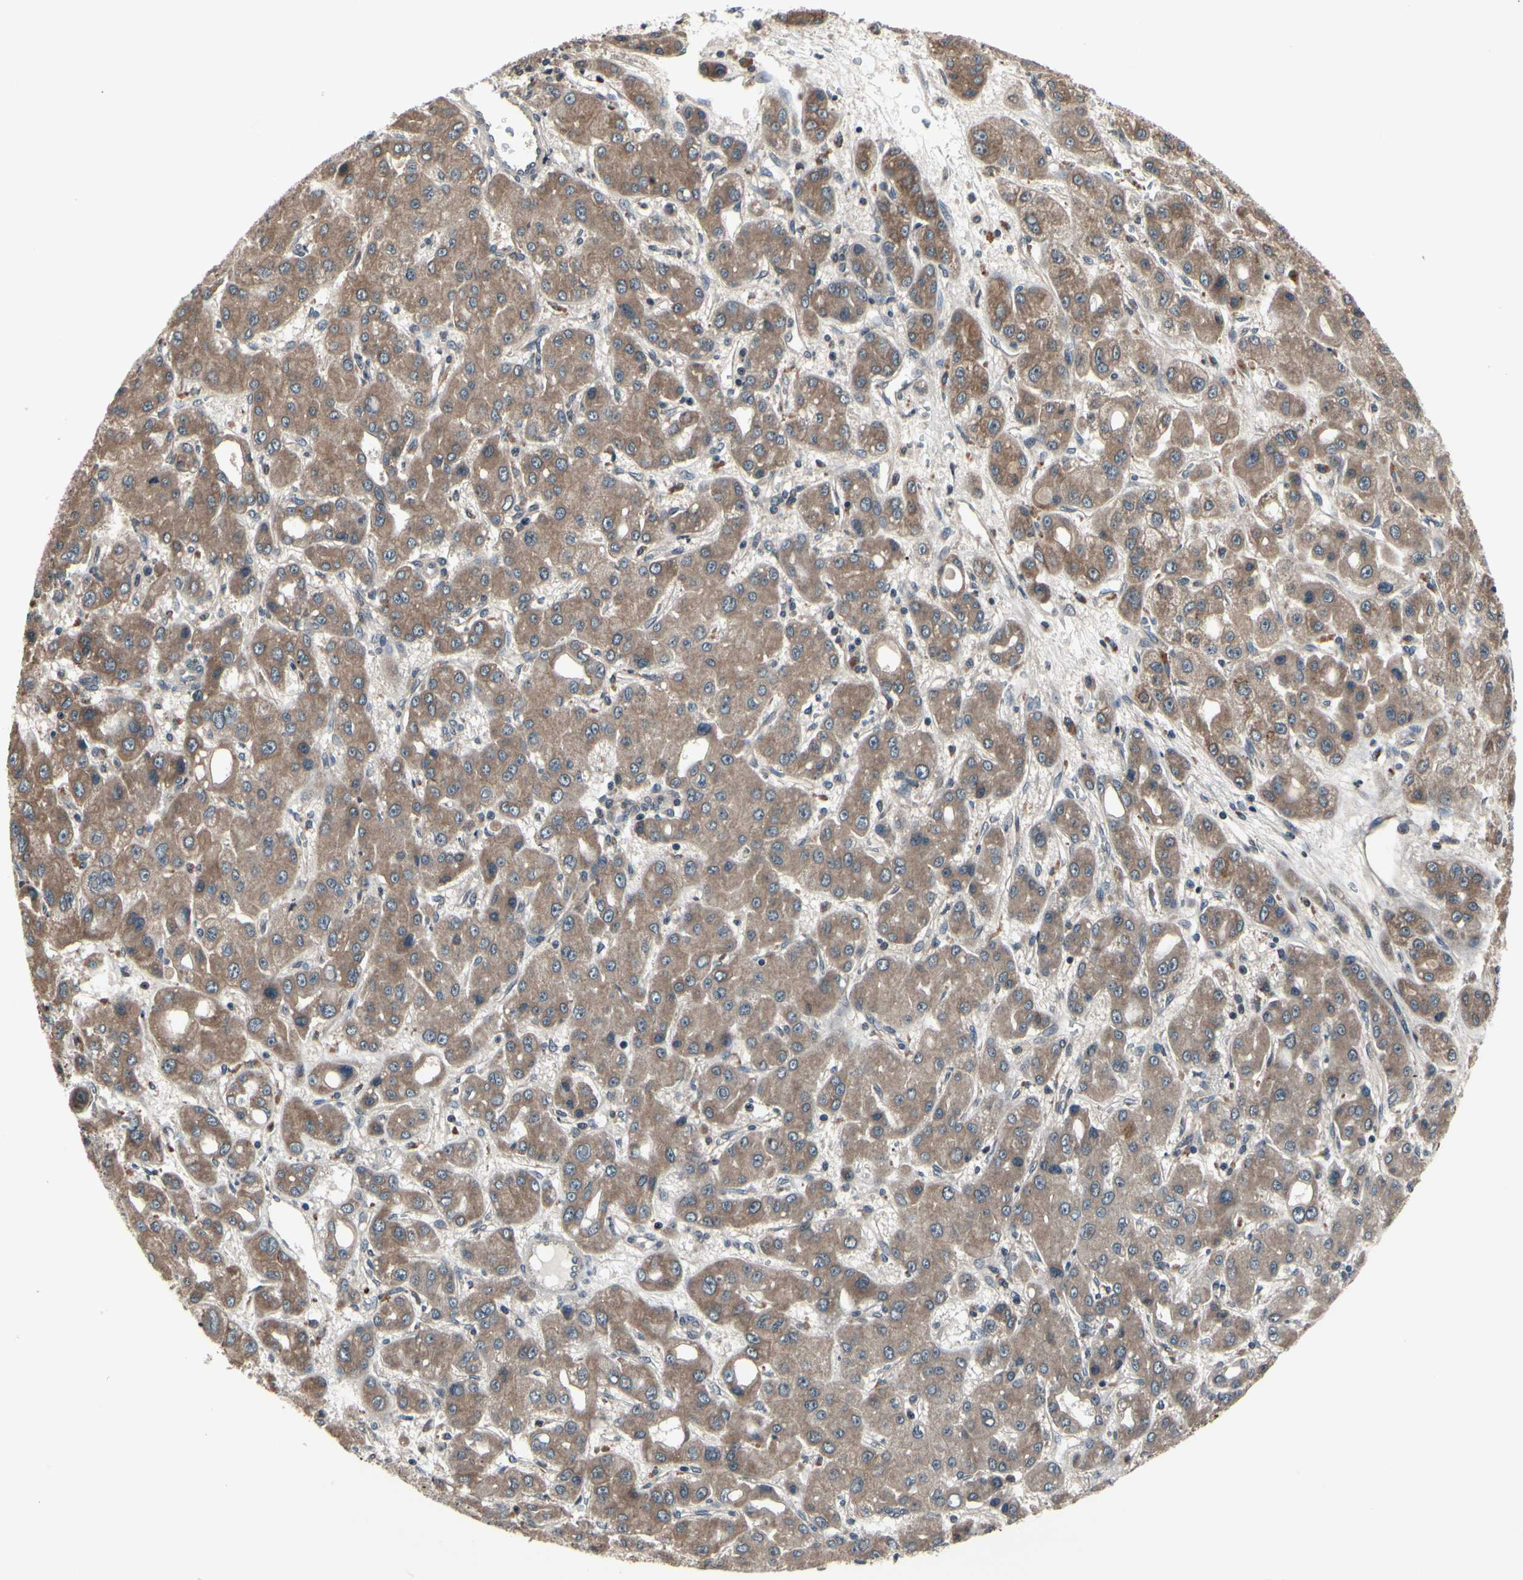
{"staining": {"intensity": "moderate", "quantity": ">75%", "location": "cytoplasmic/membranous"}, "tissue": "liver cancer", "cell_type": "Tumor cells", "image_type": "cancer", "snomed": [{"axis": "morphology", "description": "Carcinoma, Hepatocellular, NOS"}, {"axis": "topography", "description": "Liver"}], "caption": "Immunohistochemistry histopathology image of neoplastic tissue: liver cancer (hepatocellular carcinoma) stained using immunohistochemistry displays medium levels of moderate protein expression localized specifically in the cytoplasmic/membranous of tumor cells, appearing as a cytoplasmic/membranous brown color.", "gene": "MBTPS2", "patient": {"sex": "male", "age": 55}}